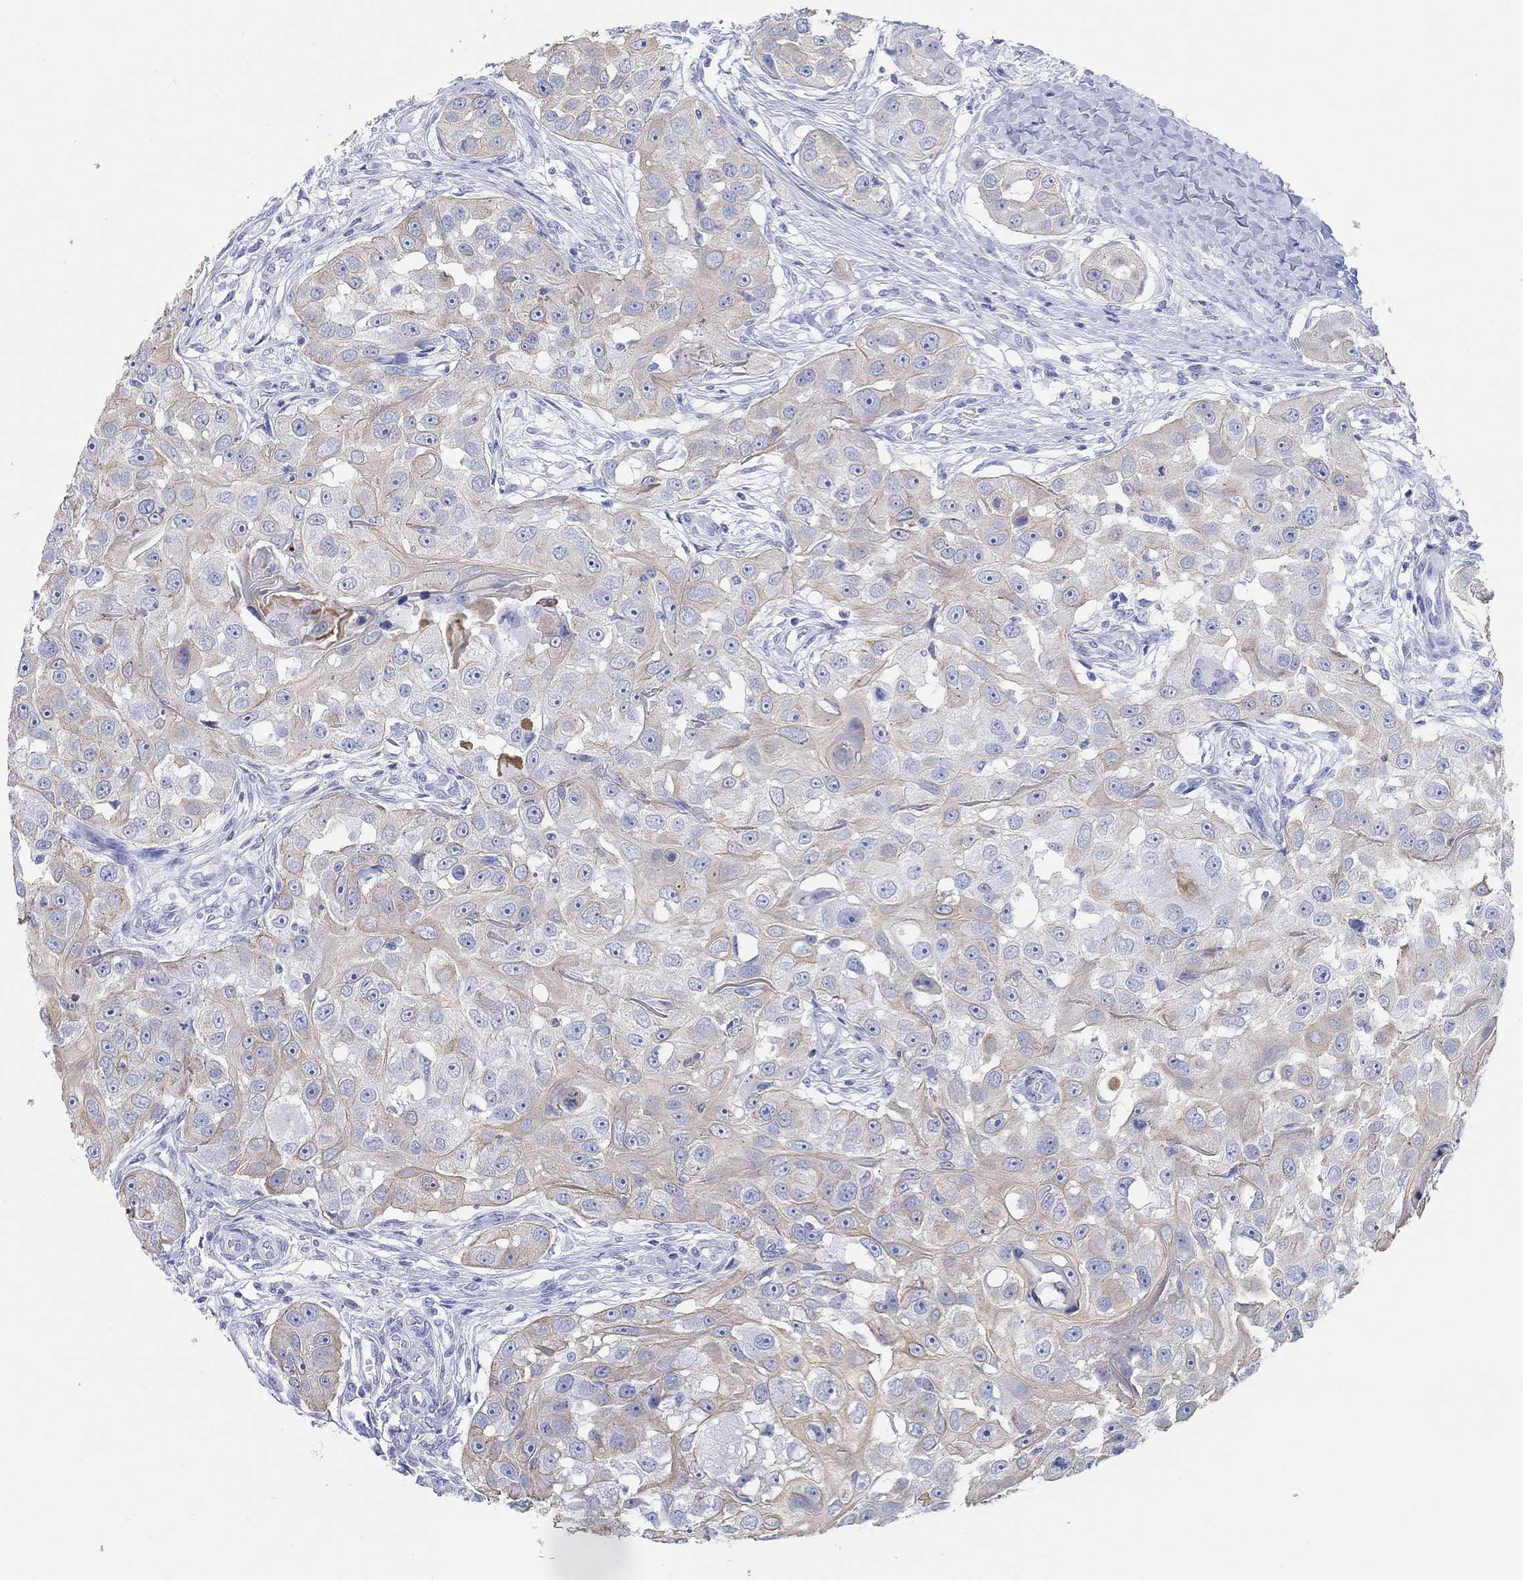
{"staining": {"intensity": "weak", "quantity": "25%-75%", "location": "cytoplasmic/membranous"}, "tissue": "head and neck cancer", "cell_type": "Tumor cells", "image_type": "cancer", "snomed": [{"axis": "morphology", "description": "Squamous cell carcinoma, NOS"}, {"axis": "topography", "description": "Head-Neck"}], "caption": "Tumor cells exhibit low levels of weak cytoplasmic/membranous positivity in approximately 25%-75% of cells in human head and neck cancer.", "gene": "AK8", "patient": {"sex": "male", "age": 51}}